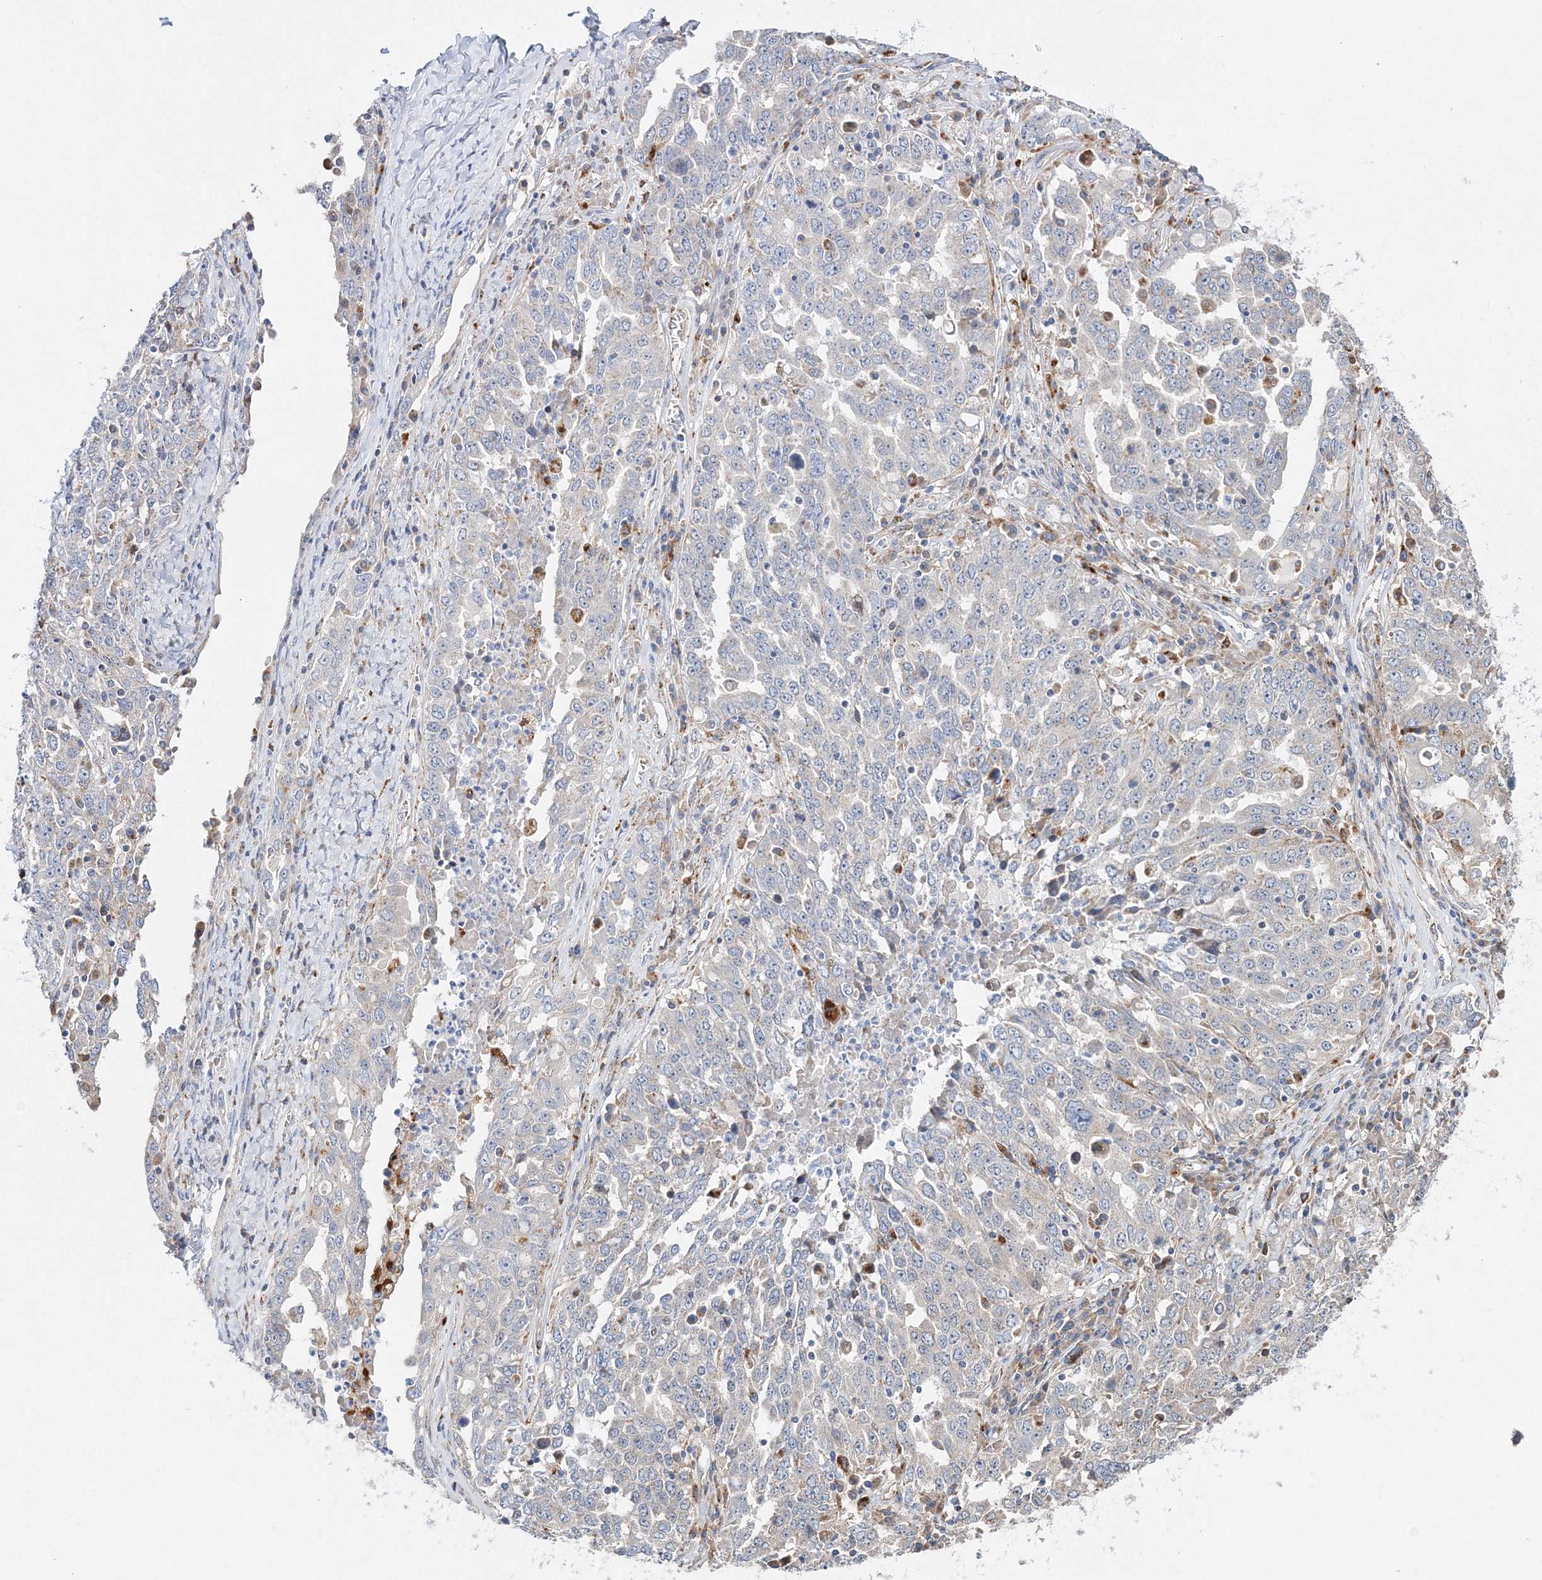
{"staining": {"intensity": "negative", "quantity": "none", "location": "none"}, "tissue": "ovarian cancer", "cell_type": "Tumor cells", "image_type": "cancer", "snomed": [{"axis": "morphology", "description": "Carcinoma, endometroid"}, {"axis": "topography", "description": "Ovary"}], "caption": "Immunohistochemistry of endometroid carcinoma (ovarian) displays no positivity in tumor cells.", "gene": "C3orf38", "patient": {"sex": "female", "age": 62}}